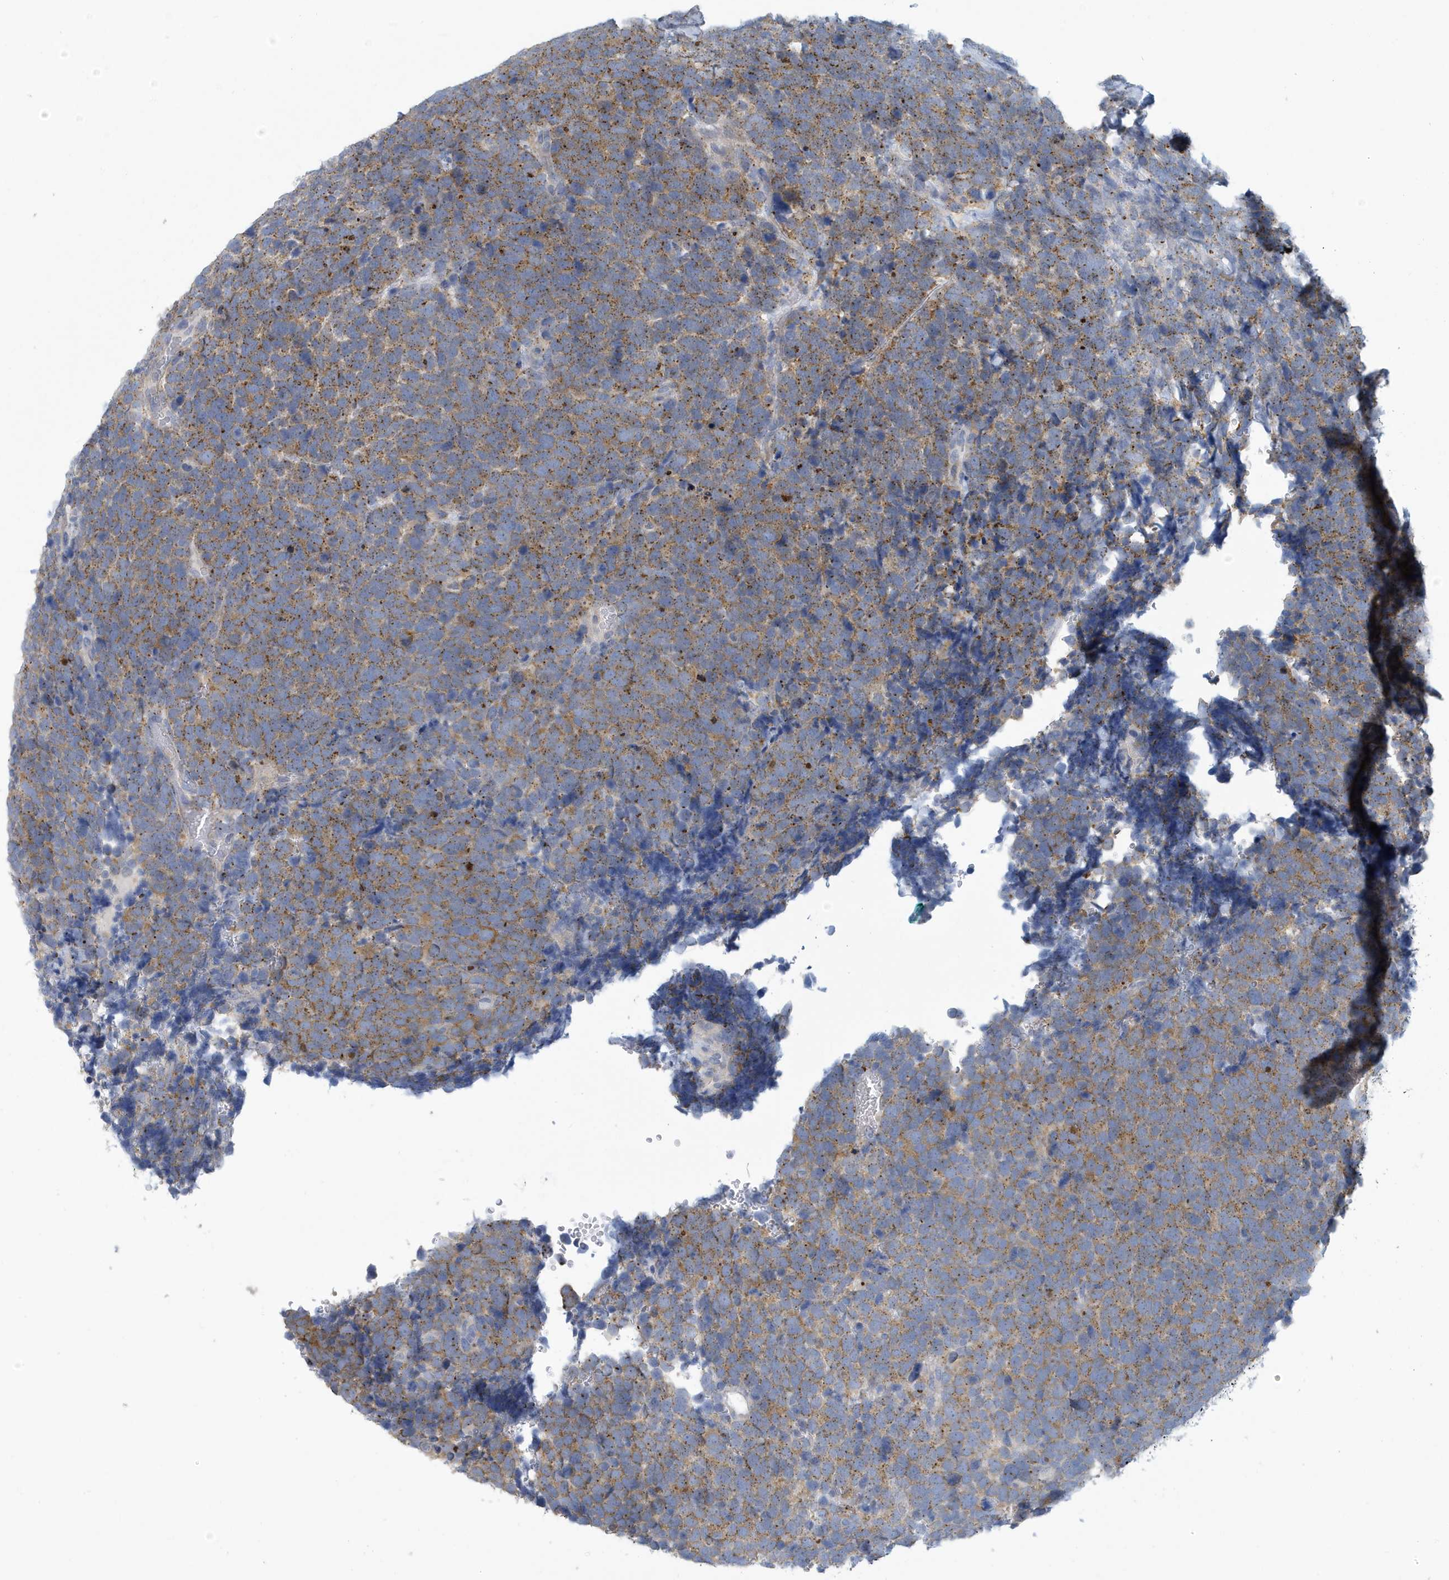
{"staining": {"intensity": "moderate", "quantity": ">75%", "location": "cytoplasmic/membranous"}, "tissue": "urothelial cancer", "cell_type": "Tumor cells", "image_type": "cancer", "snomed": [{"axis": "morphology", "description": "Urothelial carcinoma, High grade"}, {"axis": "topography", "description": "Urinary bladder"}], "caption": "Tumor cells exhibit medium levels of moderate cytoplasmic/membranous staining in about >75% of cells in urothelial cancer. The staining was performed using DAB (3,3'-diaminobenzidine) to visualize the protein expression in brown, while the nuclei were stained in blue with hematoxylin (Magnification: 20x).", "gene": "VTA1", "patient": {"sex": "female", "age": 82}}